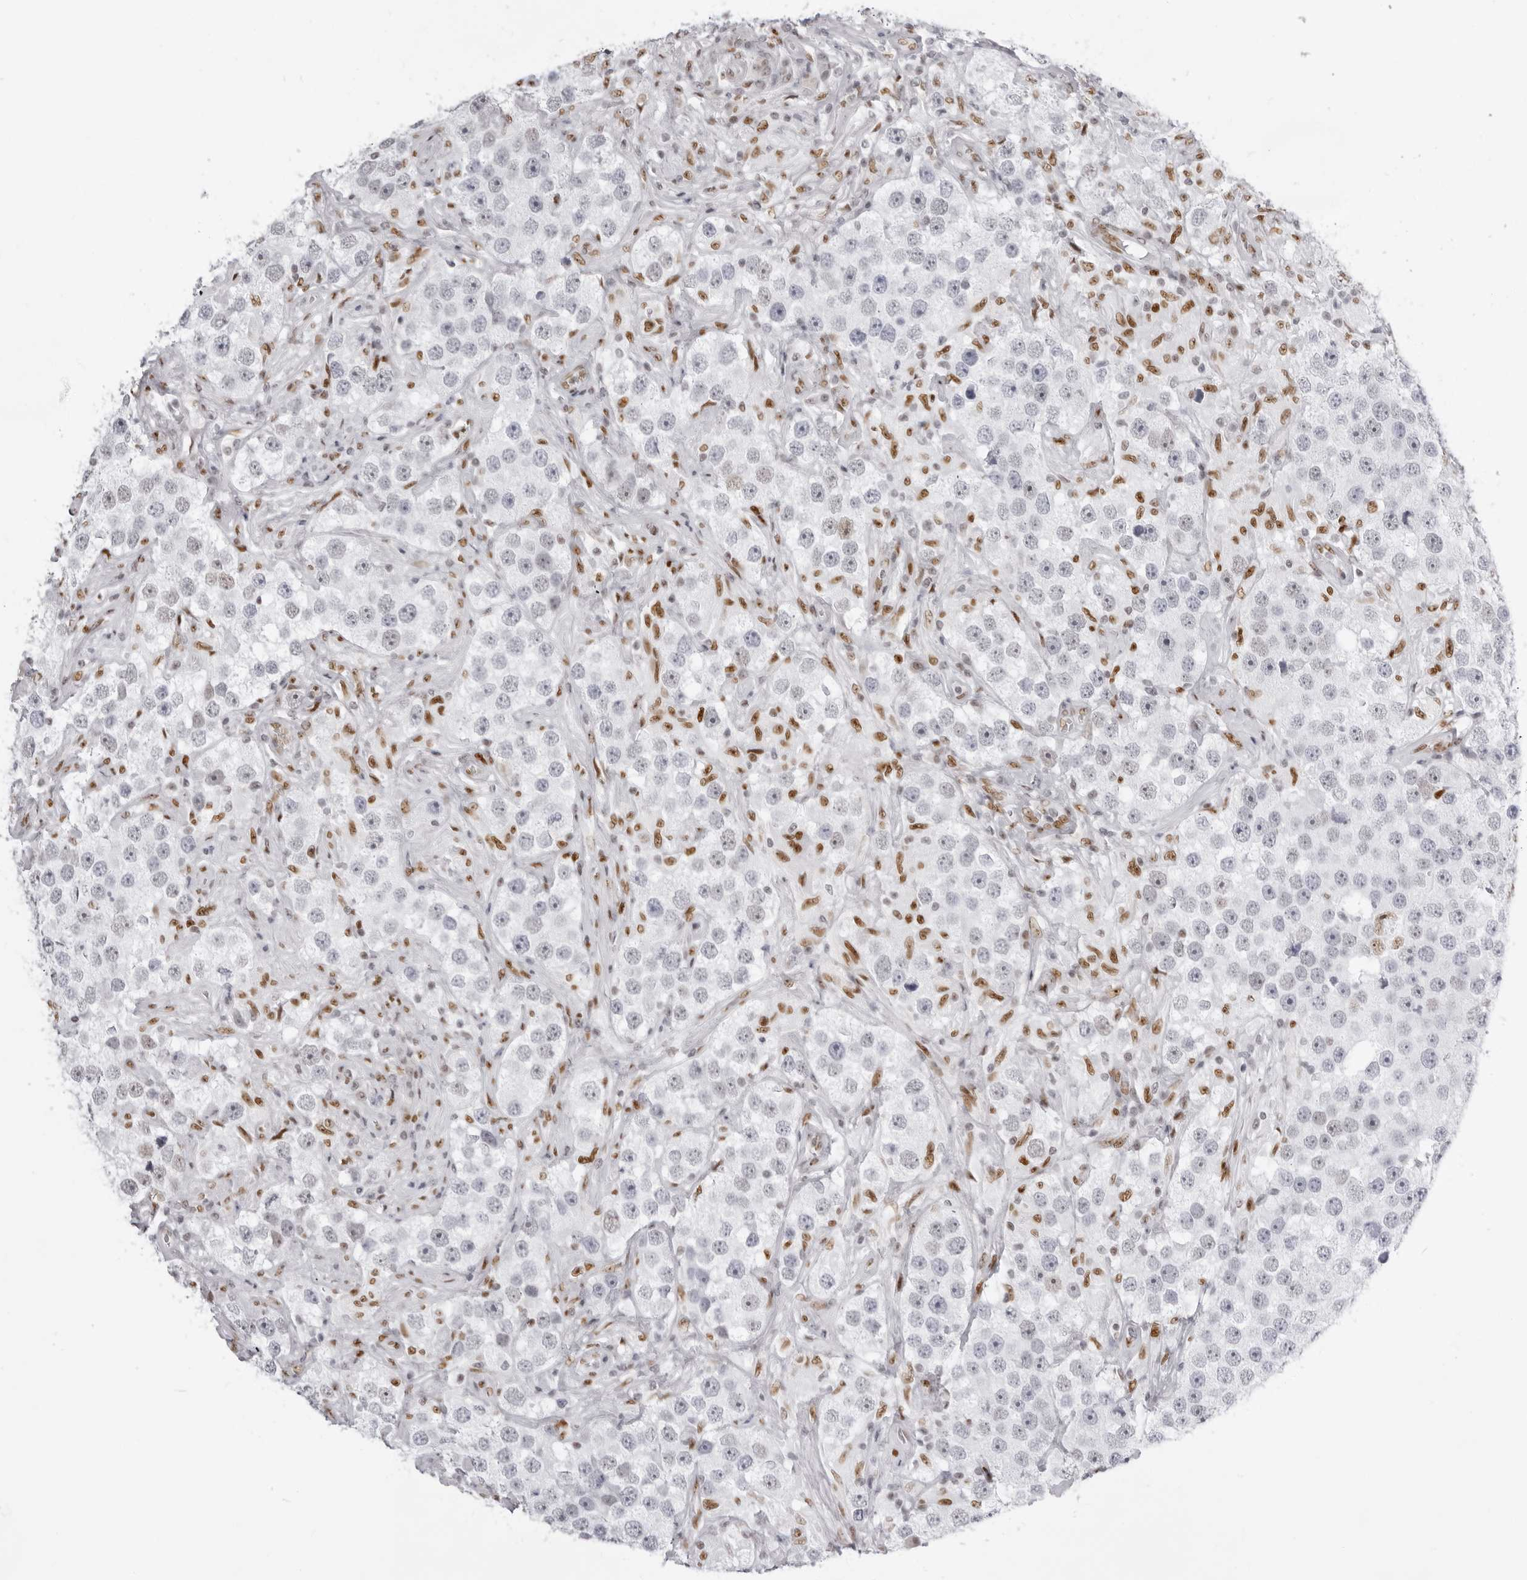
{"staining": {"intensity": "negative", "quantity": "none", "location": "none"}, "tissue": "testis cancer", "cell_type": "Tumor cells", "image_type": "cancer", "snomed": [{"axis": "morphology", "description": "Seminoma, NOS"}, {"axis": "topography", "description": "Testis"}], "caption": "Human seminoma (testis) stained for a protein using IHC exhibits no expression in tumor cells.", "gene": "IRF2BP2", "patient": {"sex": "male", "age": 49}}